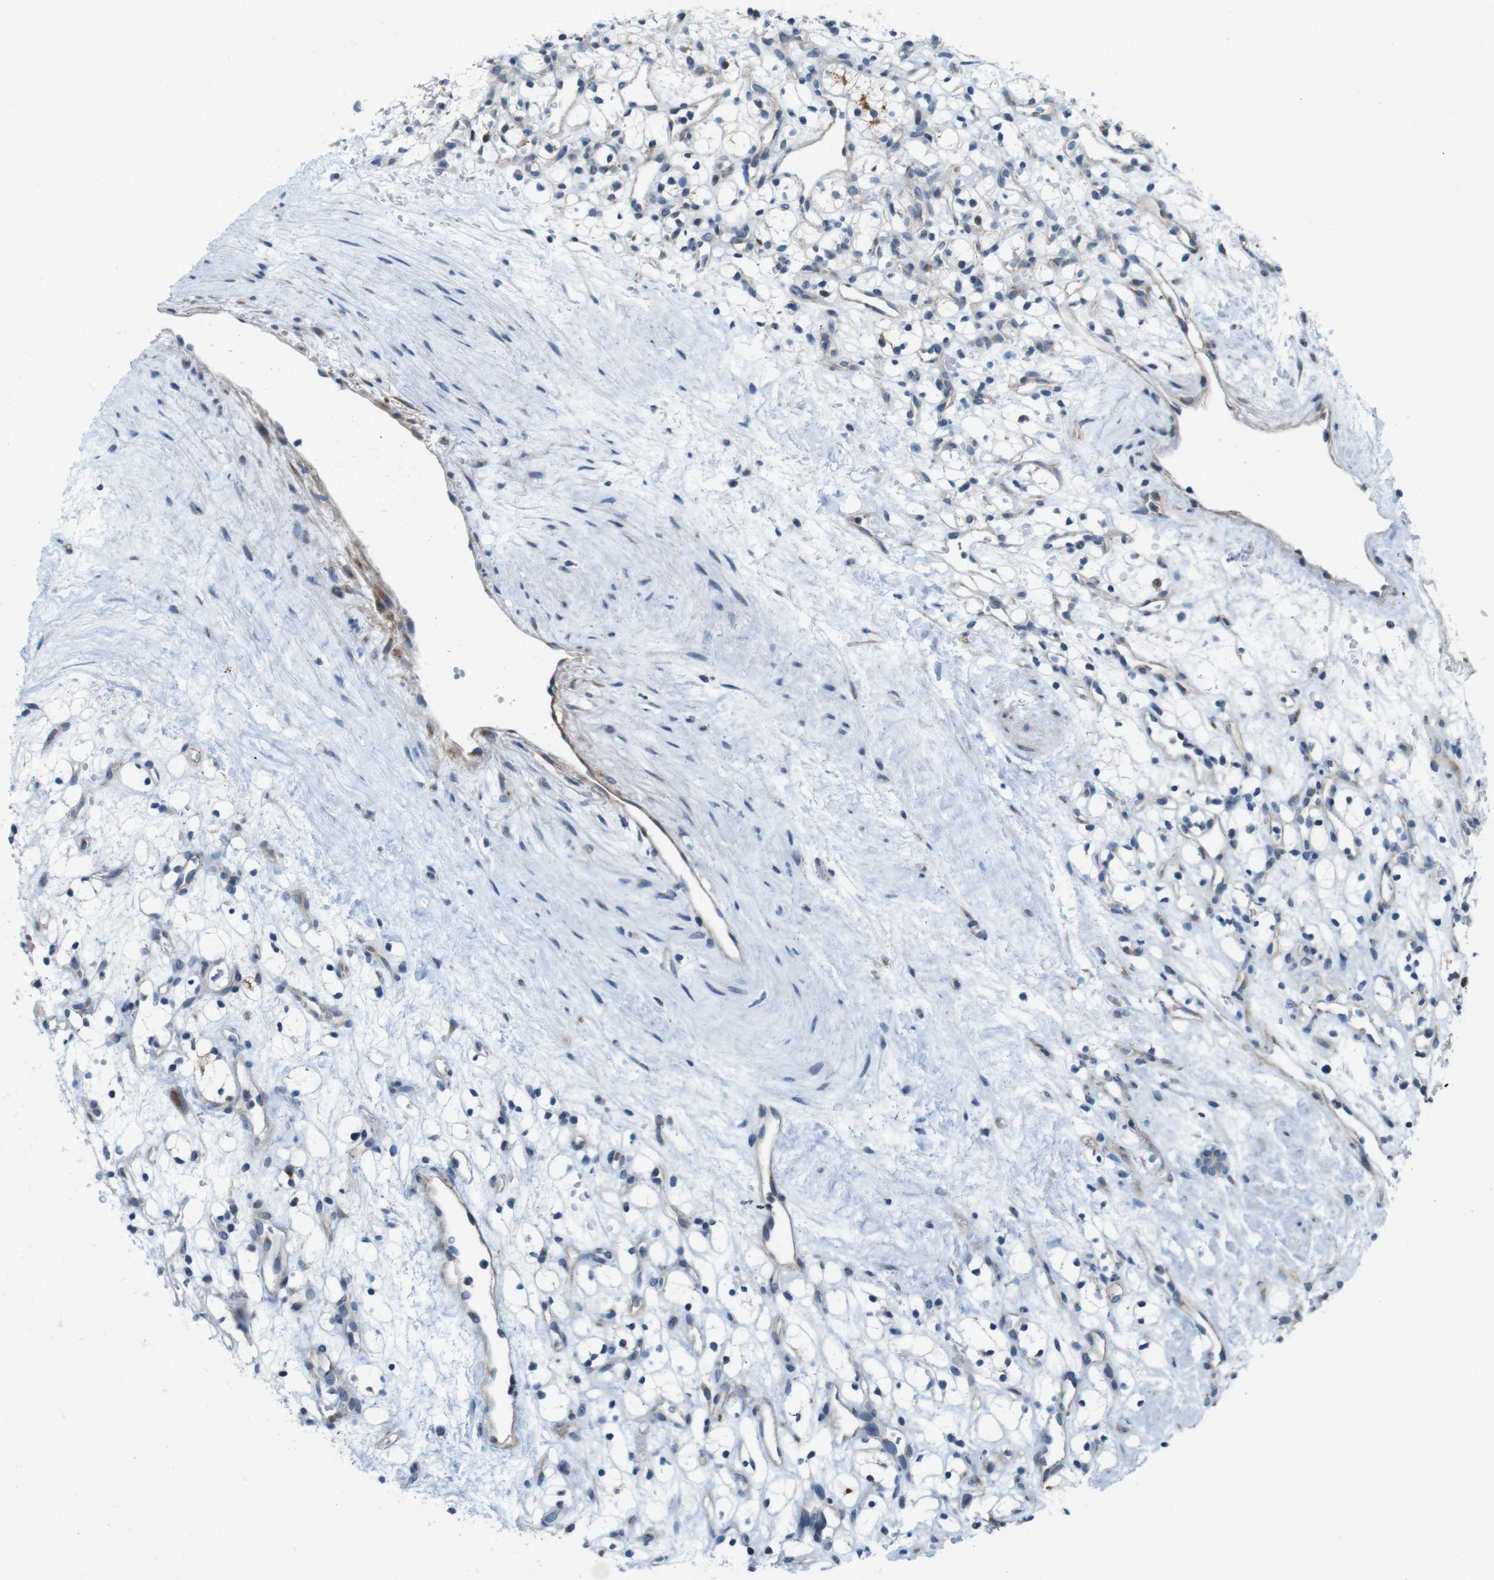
{"staining": {"intensity": "negative", "quantity": "none", "location": "none"}, "tissue": "renal cancer", "cell_type": "Tumor cells", "image_type": "cancer", "snomed": [{"axis": "morphology", "description": "Adenocarcinoma, NOS"}, {"axis": "topography", "description": "Kidney"}], "caption": "DAB immunohistochemical staining of renal adenocarcinoma exhibits no significant positivity in tumor cells. (DAB (3,3'-diaminobenzidine) immunohistochemistry, high magnification).", "gene": "SKI", "patient": {"sex": "female", "age": 60}}